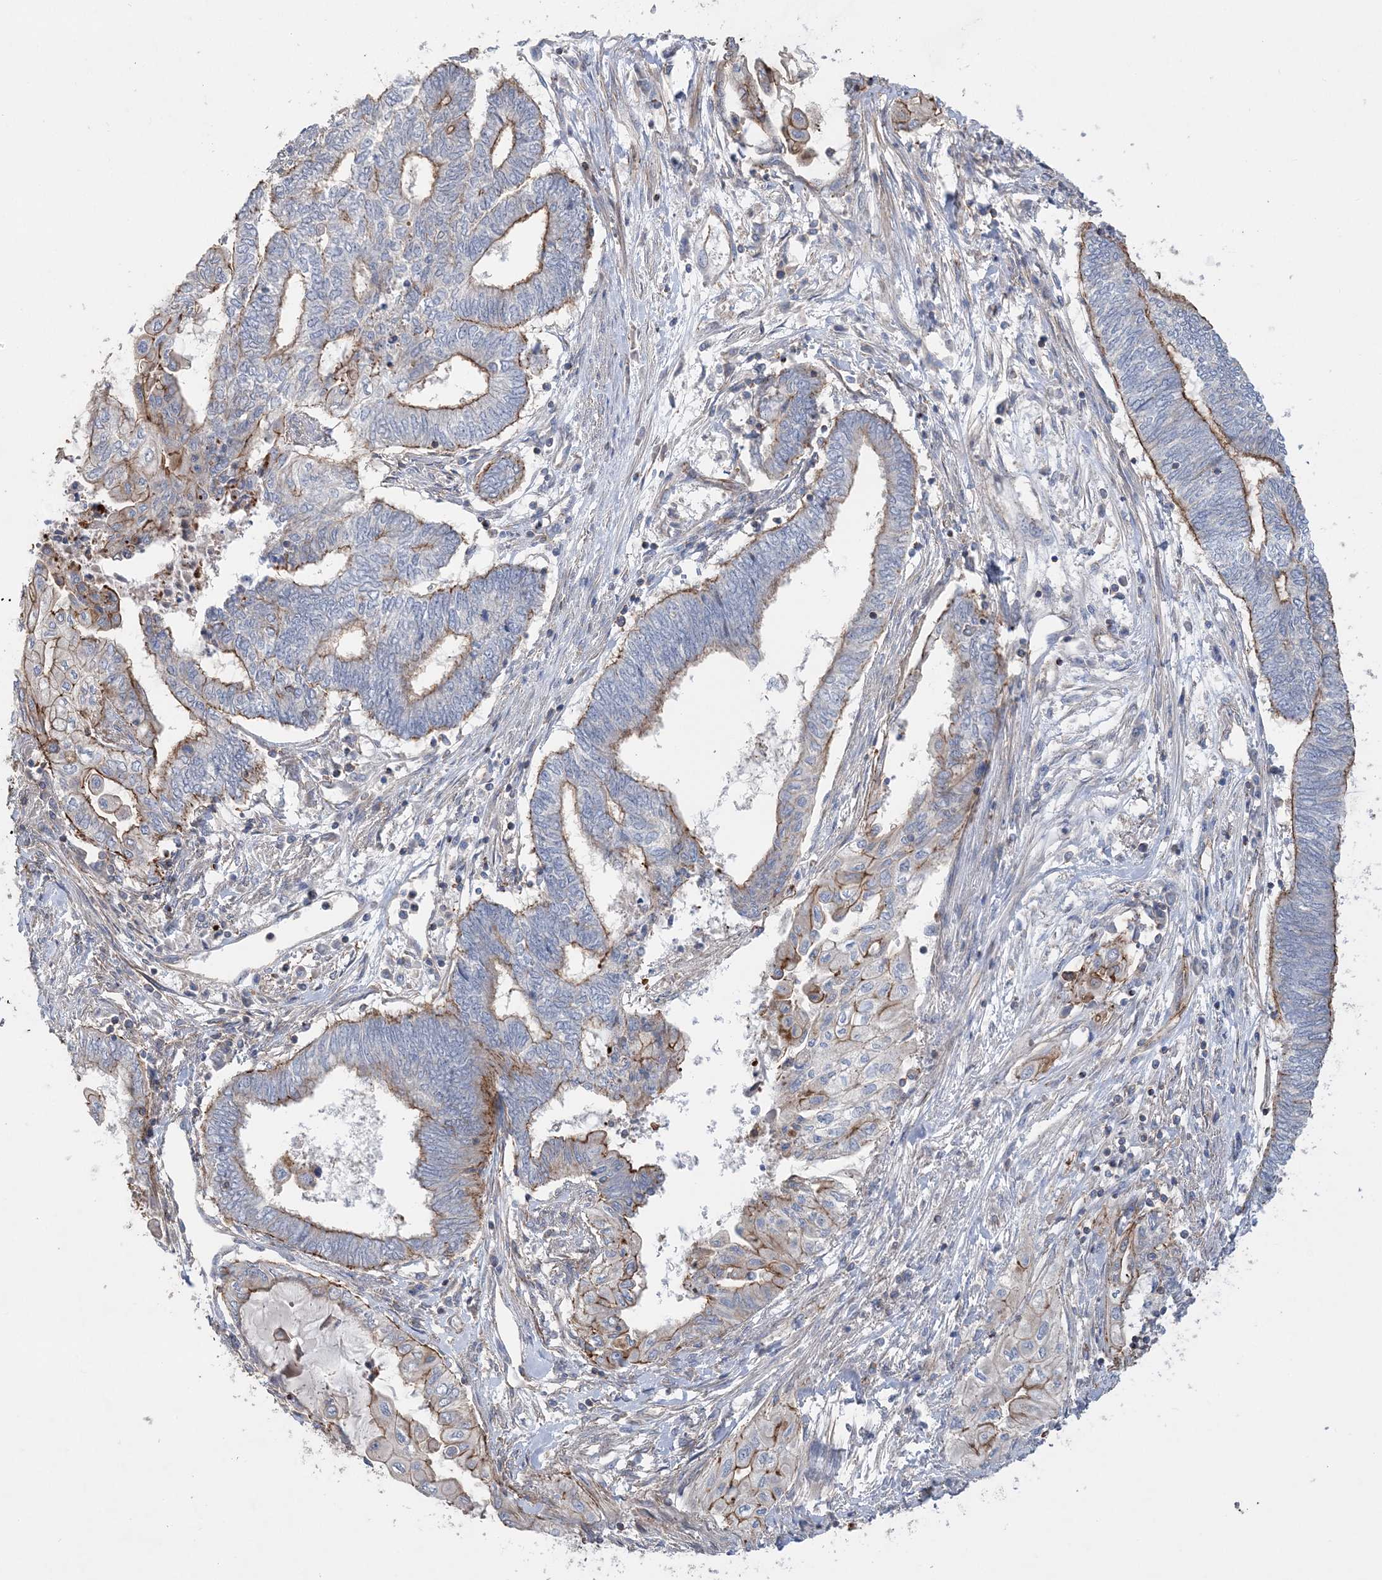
{"staining": {"intensity": "moderate", "quantity": "25%-75%", "location": "cytoplasmic/membranous"}, "tissue": "endometrial cancer", "cell_type": "Tumor cells", "image_type": "cancer", "snomed": [{"axis": "morphology", "description": "Adenocarcinoma, NOS"}, {"axis": "topography", "description": "Uterus"}, {"axis": "topography", "description": "Endometrium"}], "caption": "High-power microscopy captured an immunohistochemistry photomicrograph of endometrial adenocarcinoma, revealing moderate cytoplasmic/membranous positivity in about 25%-75% of tumor cells. (DAB IHC with brightfield microscopy, high magnification).", "gene": "PIGC", "patient": {"sex": "female", "age": 70}}